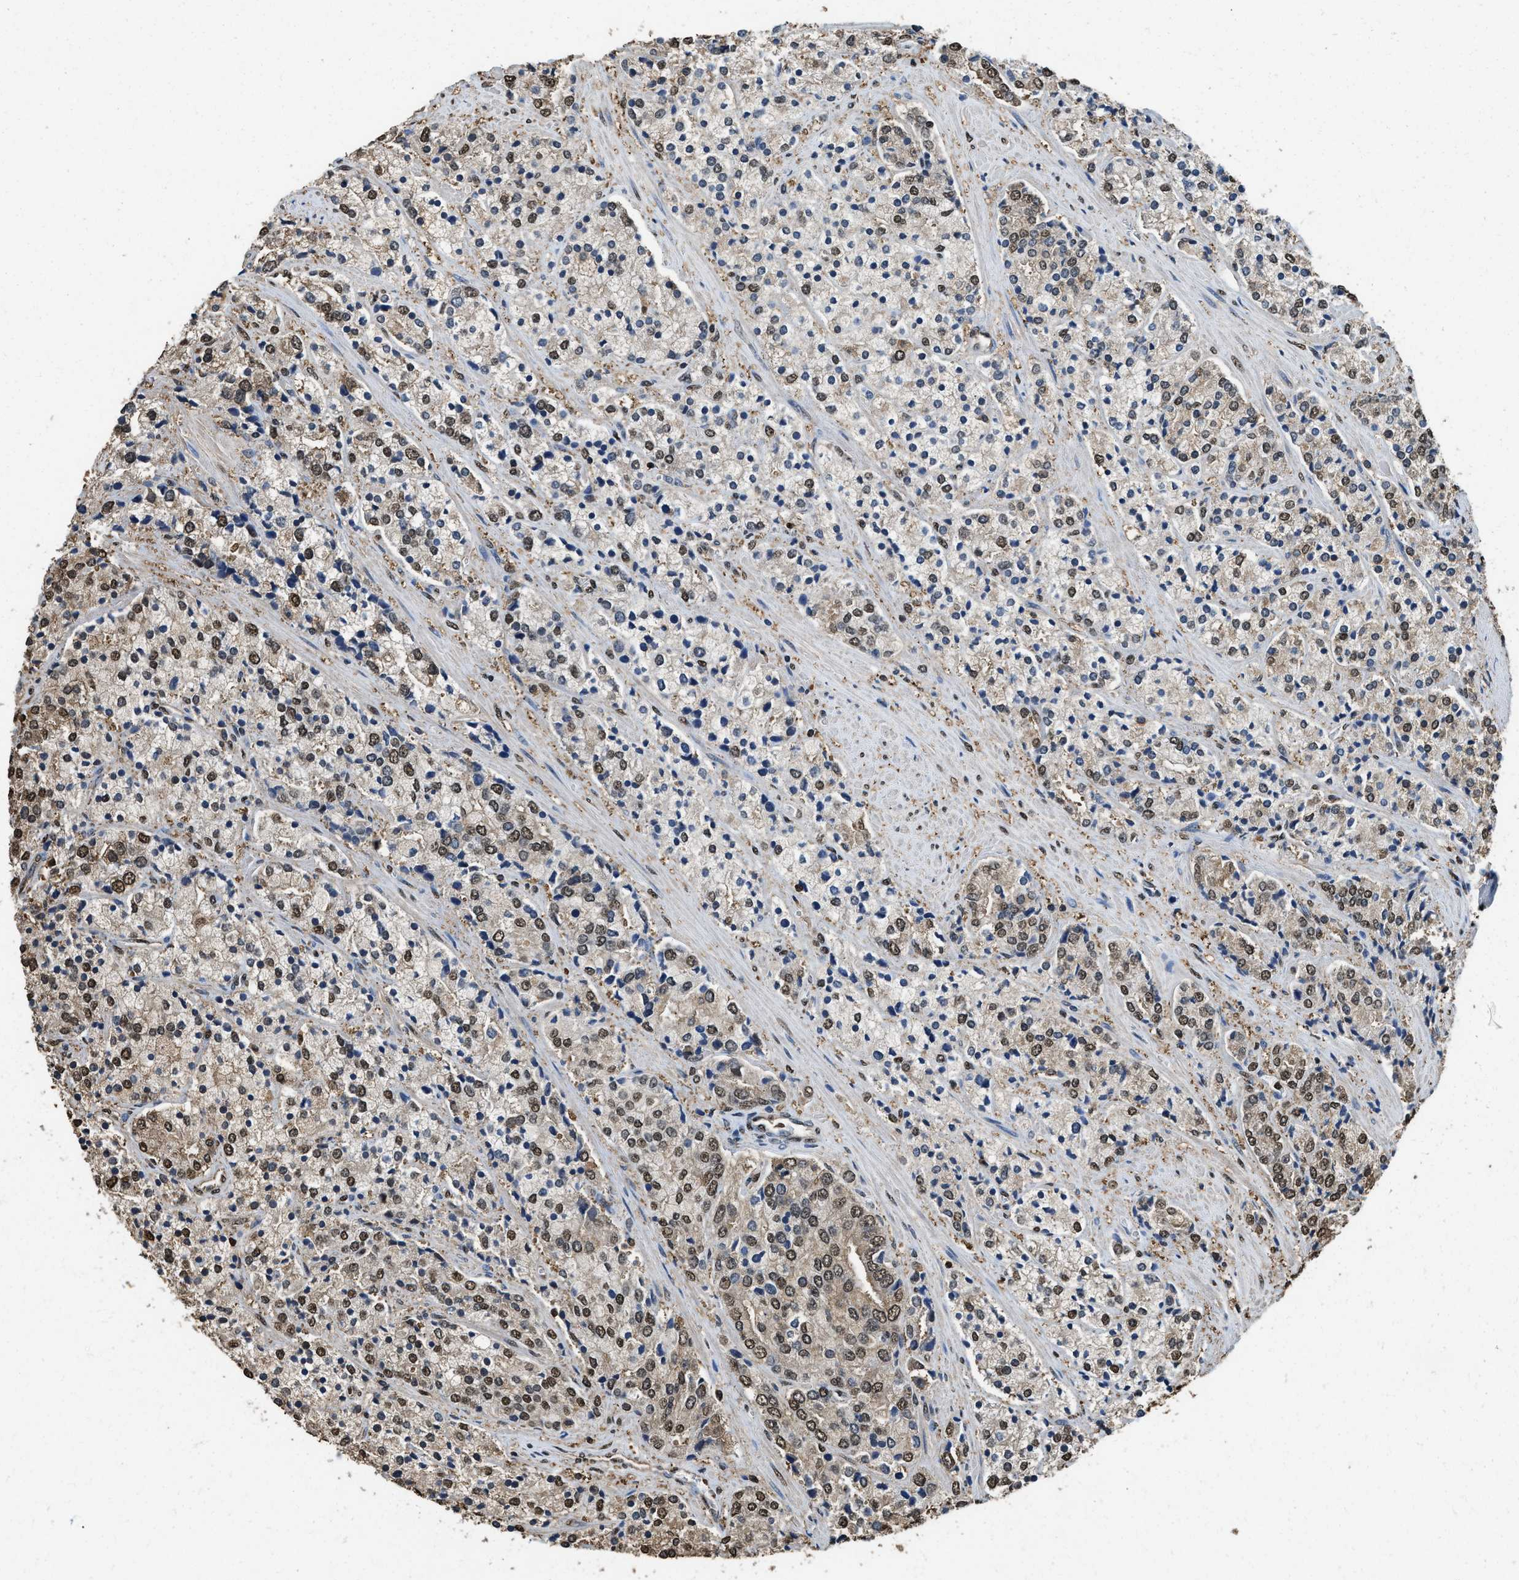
{"staining": {"intensity": "moderate", "quantity": "25%-75%", "location": "cytoplasmic/membranous,nuclear"}, "tissue": "prostate cancer", "cell_type": "Tumor cells", "image_type": "cancer", "snomed": [{"axis": "morphology", "description": "Adenocarcinoma, High grade"}, {"axis": "topography", "description": "Prostate"}], "caption": "Immunohistochemistry photomicrograph of neoplastic tissue: high-grade adenocarcinoma (prostate) stained using immunohistochemistry demonstrates medium levels of moderate protein expression localized specifically in the cytoplasmic/membranous and nuclear of tumor cells, appearing as a cytoplasmic/membranous and nuclear brown color.", "gene": "GAPDH", "patient": {"sex": "male", "age": 71}}